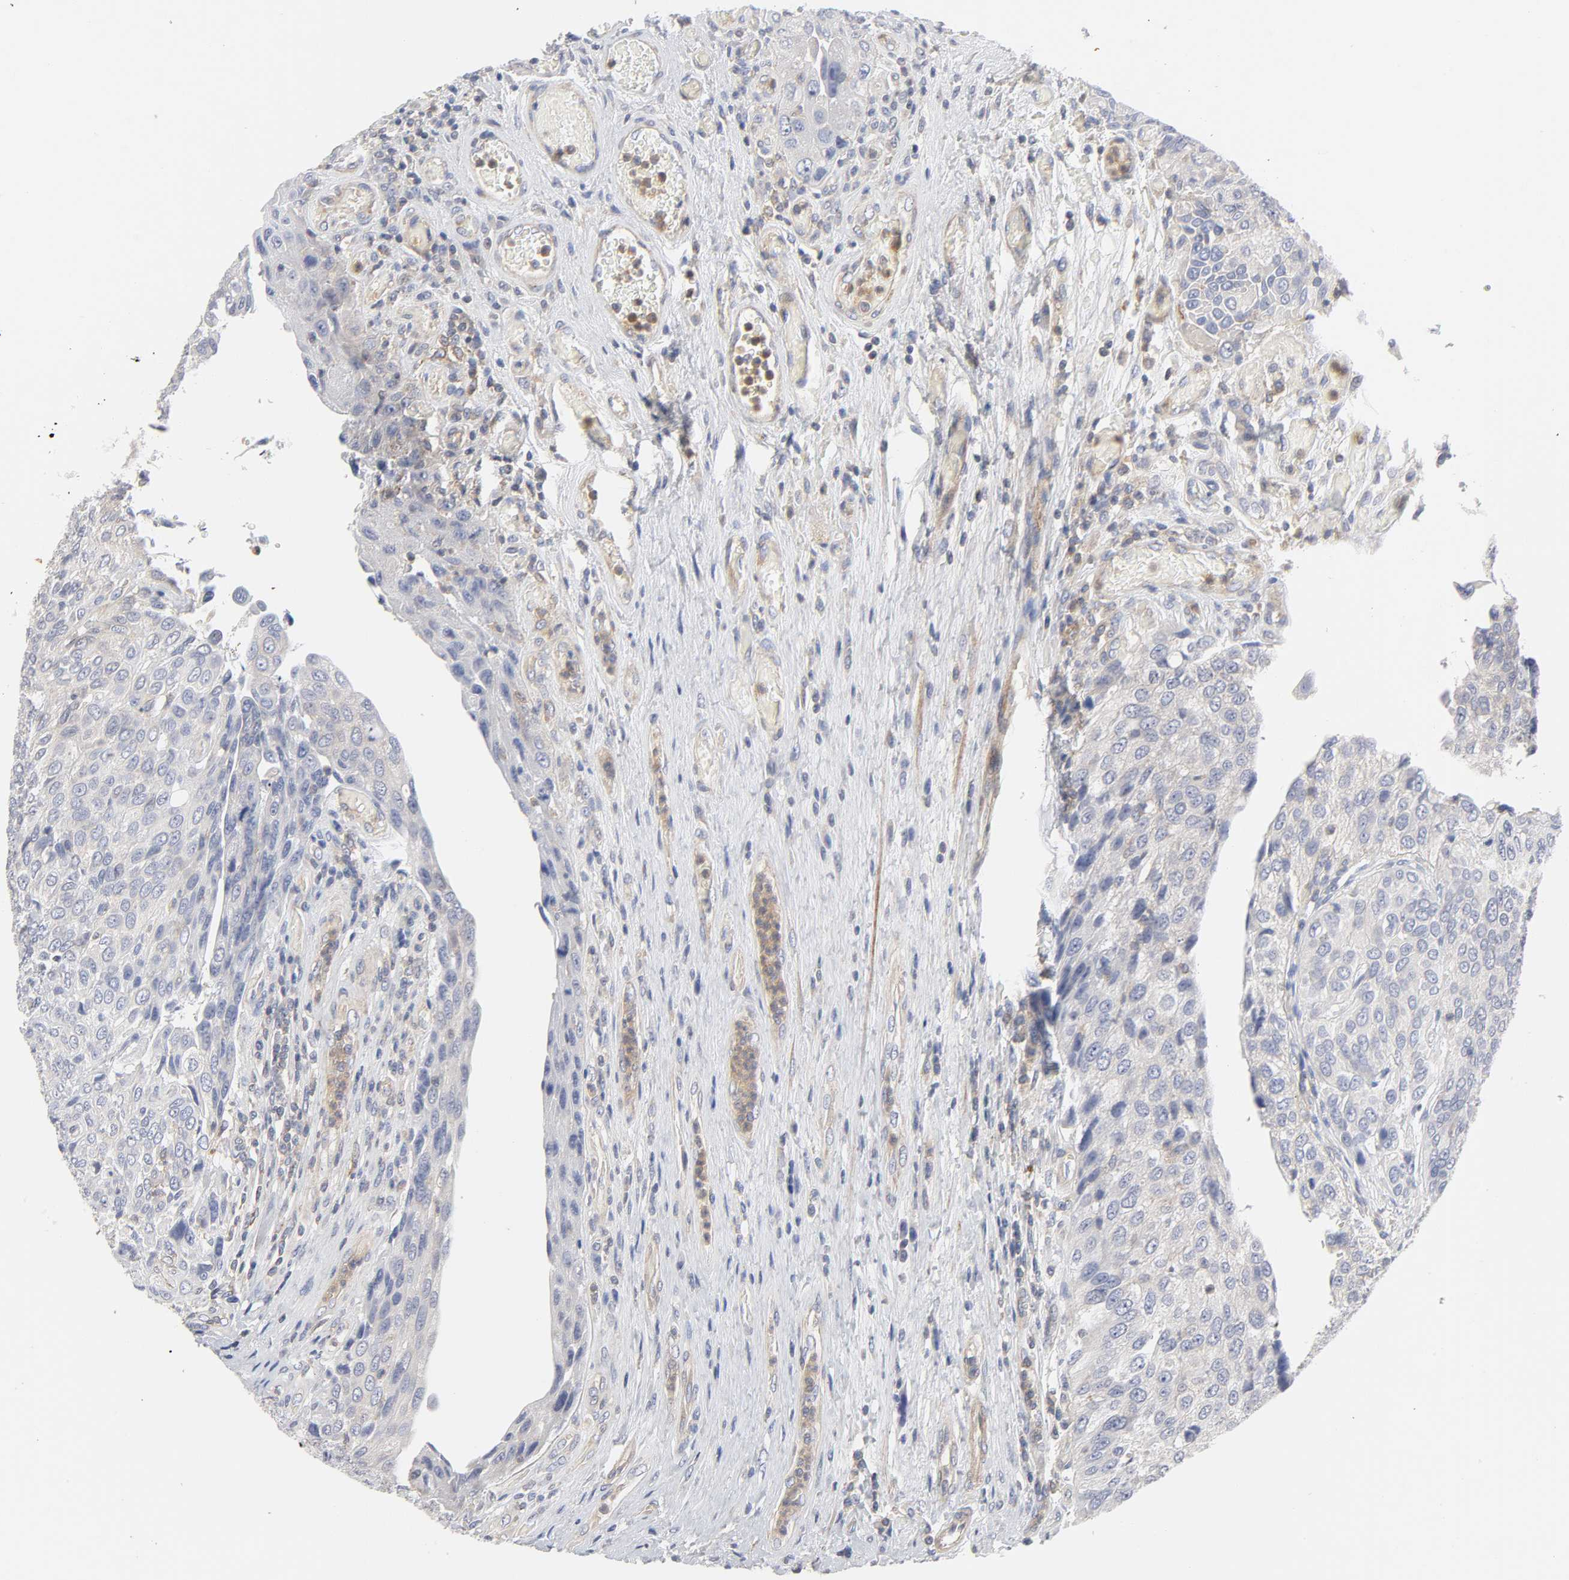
{"staining": {"intensity": "negative", "quantity": "none", "location": "none"}, "tissue": "urothelial cancer", "cell_type": "Tumor cells", "image_type": "cancer", "snomed": [{"axis": "morphology", "description": "Urothelial carcinoma, High grade"}, {"axis": "topography", "description": "Urinary bladder"}], "caption": "Urothelial cancer stained for a protein using immunohistochemistry (IHC) reveals no positivity tumor cells.", "gene": "ROCK1", "patient": {"sex": "male", "age": 50}}